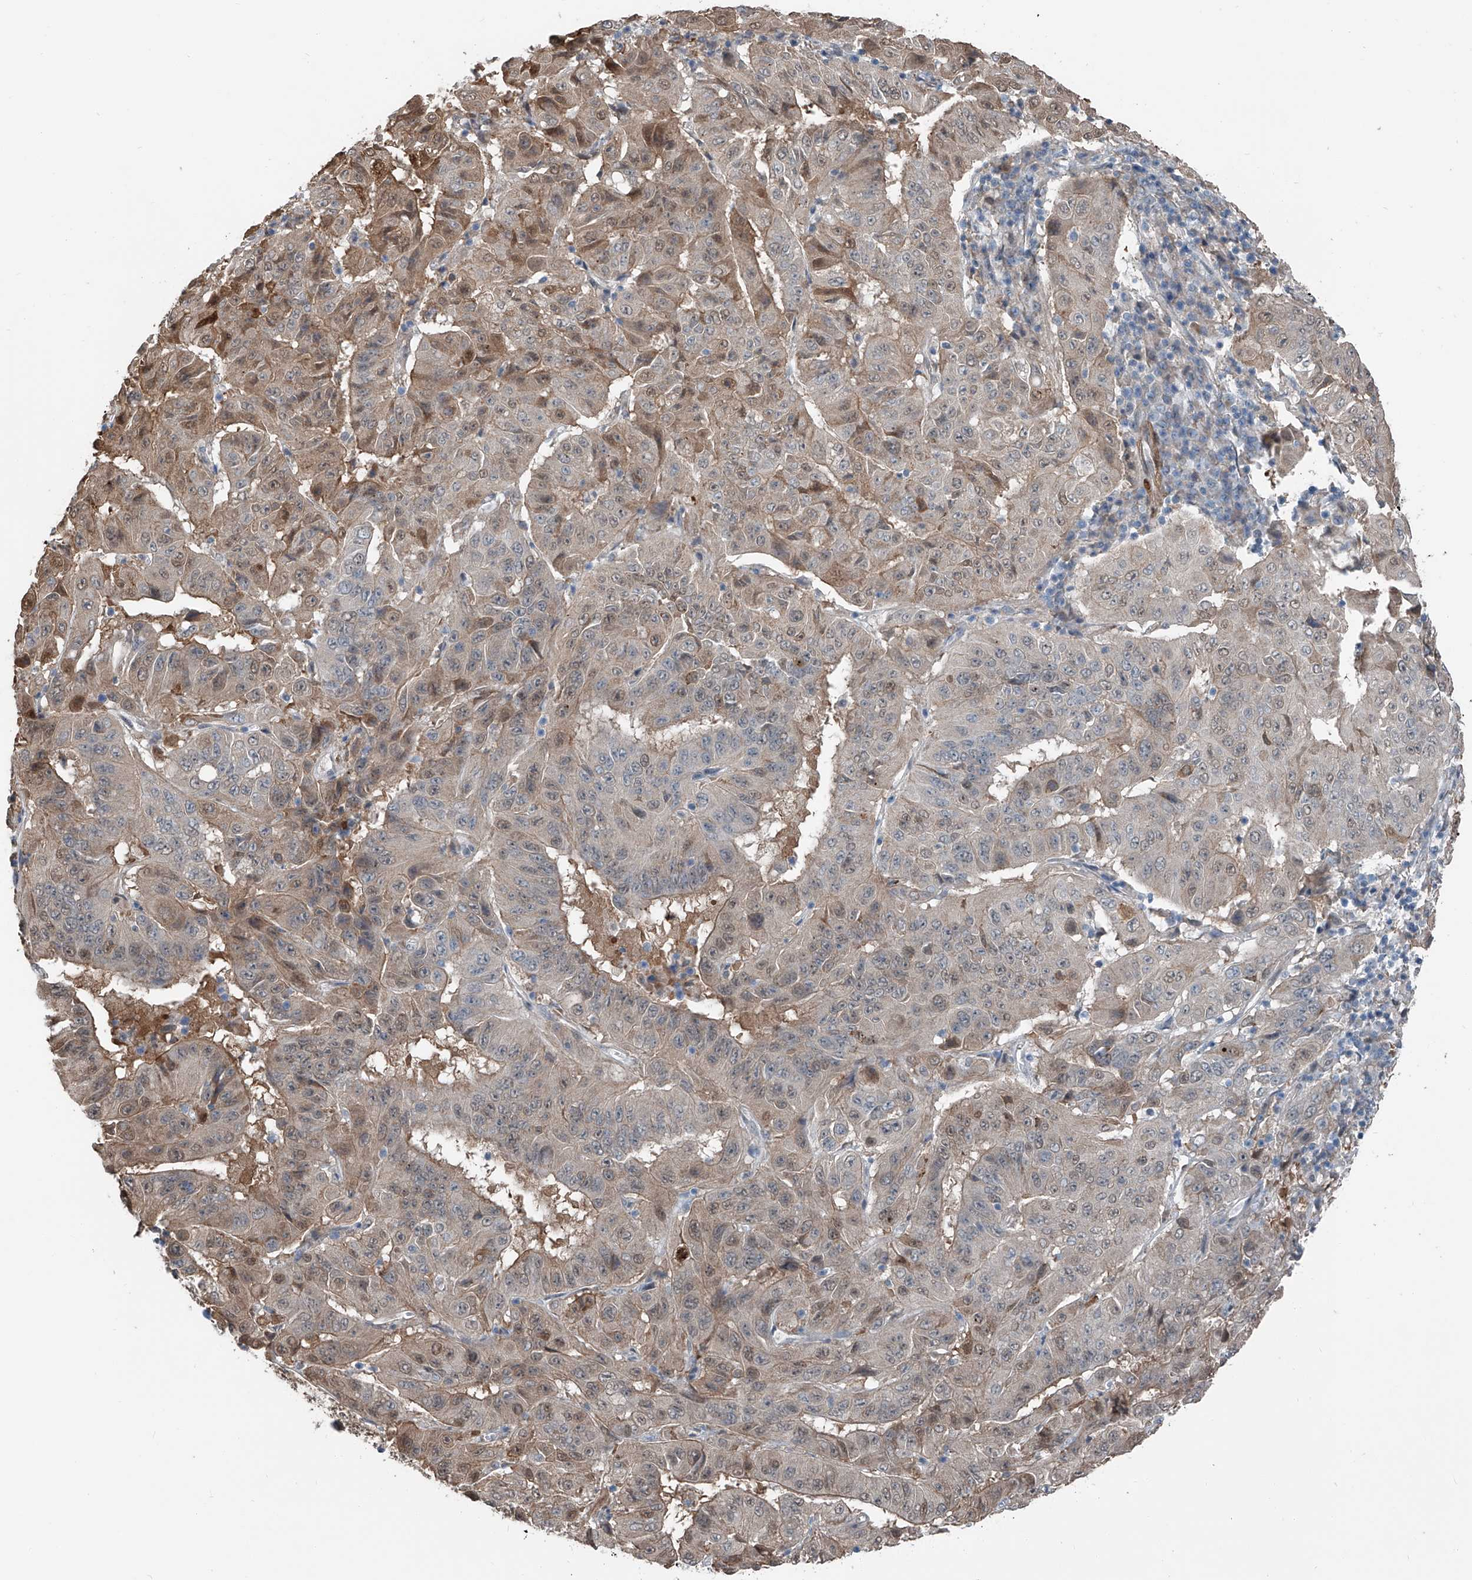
{"staining": {"intensity": "moderate", "quantity": "<25%", "location": "cytoplasmic/membranous,nuclear"}, "tissue": "pancreatic cancer", "cell_type": "Tumor cells", "image_type": "cancer", "snomed": [{"axis": "morphology", "description": "Adenocarcinoma, NOS"}, {"axis": "topography", "description": "Pancreas"}], "caption": "Moderate cytoplasmic/membranous and nuclear staining is present in approximately <25% of tumor cells in pancreatic adenocarcinoma.", "gene": "HSPA6", "patient": {"sex": "male", "age": 63}}